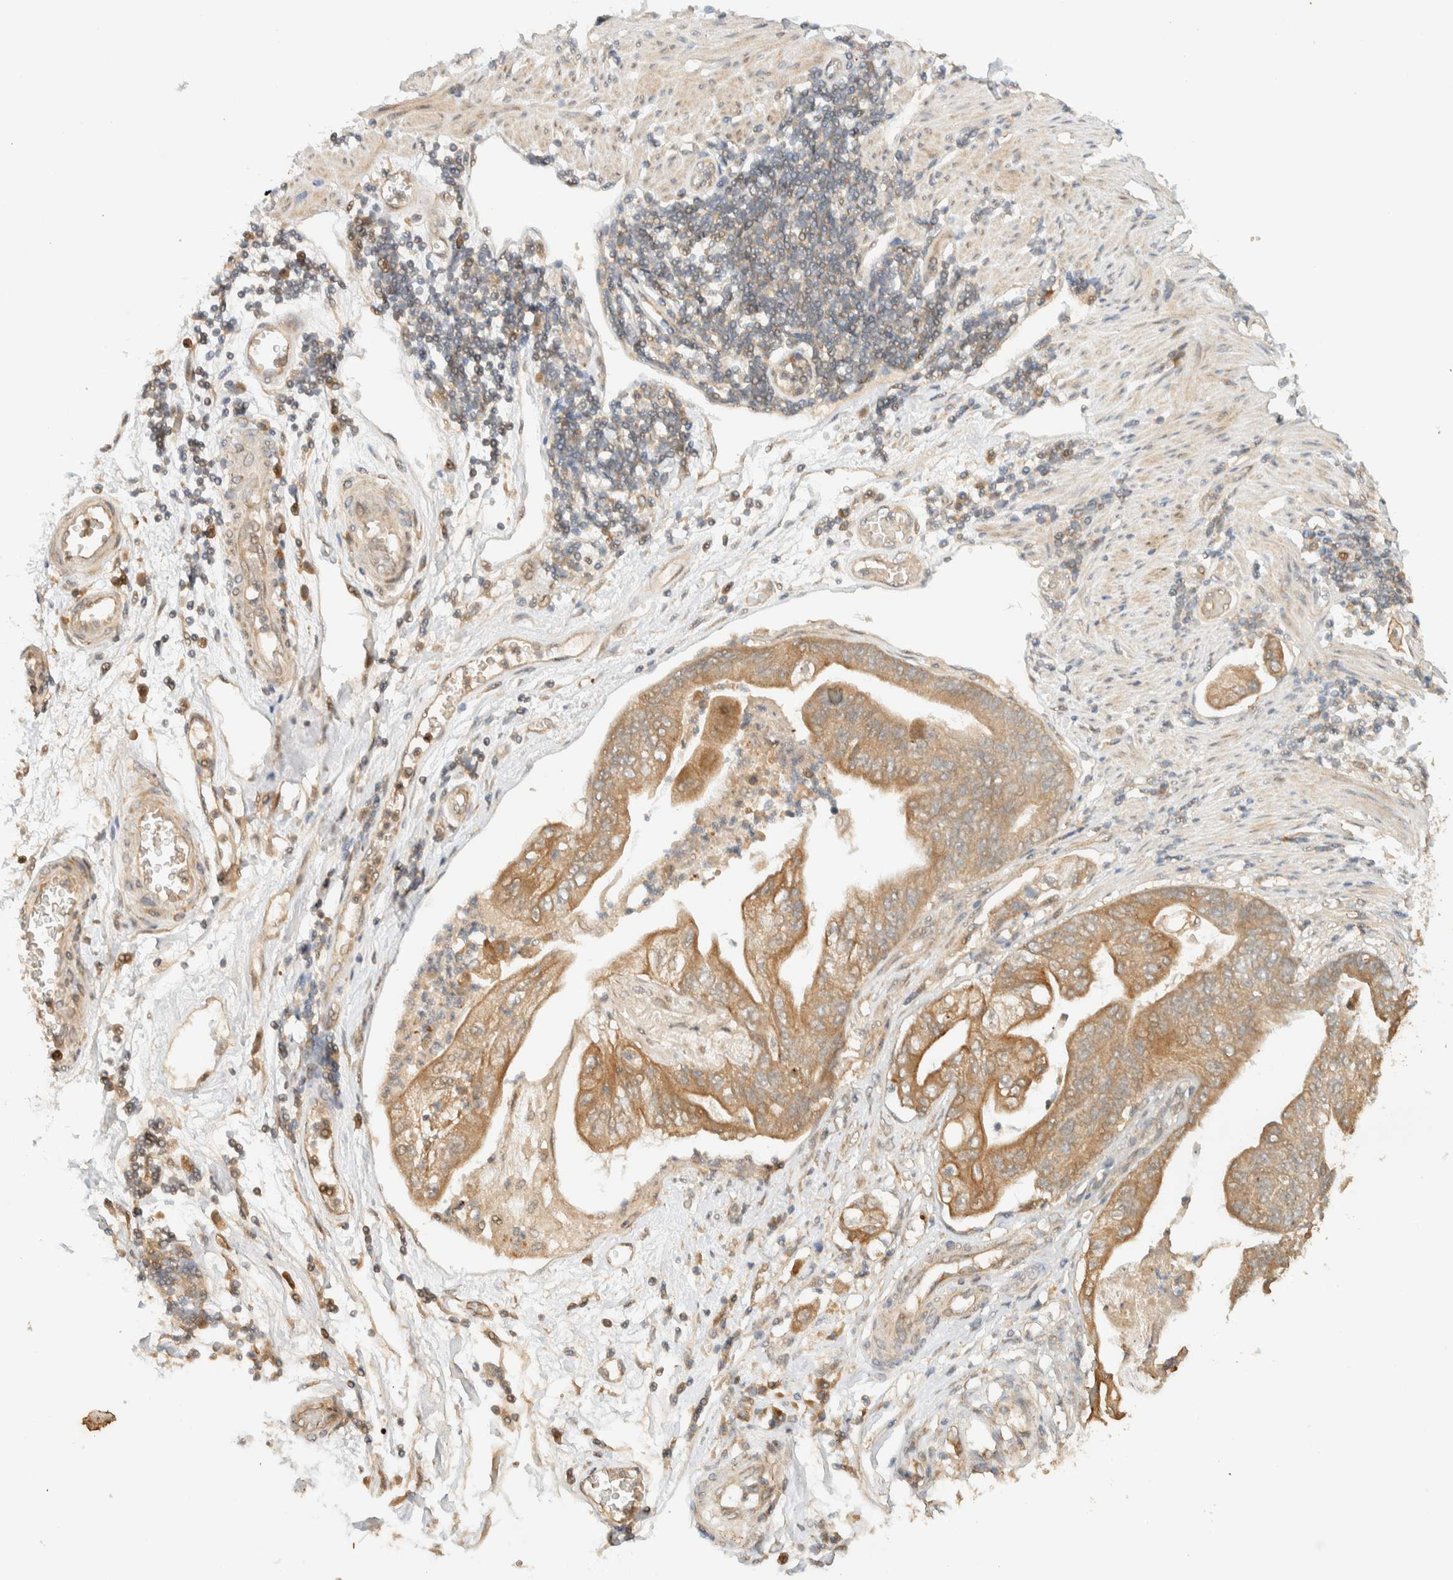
{"staining": {"intensity": "moderate", "quantity": ">75%", "location": "cytoplasmic/membranous"}, "tissue": "stomach cancer", "cell_type": "Tumor cells", "image_type": "cancer", "snomed": [{"axis": "morphology", "description": "Adenocarcinoma, NOS"}, {"axis": "topography", "description": "Stomach"}], "caption": "Moderate cytoplasmic/membranous expression is present in approximately >75% of tumor cells in stomach adenocarcinoma.", "gene": "ZBTB34", "patient": {"sex": "female", "age": 73}}